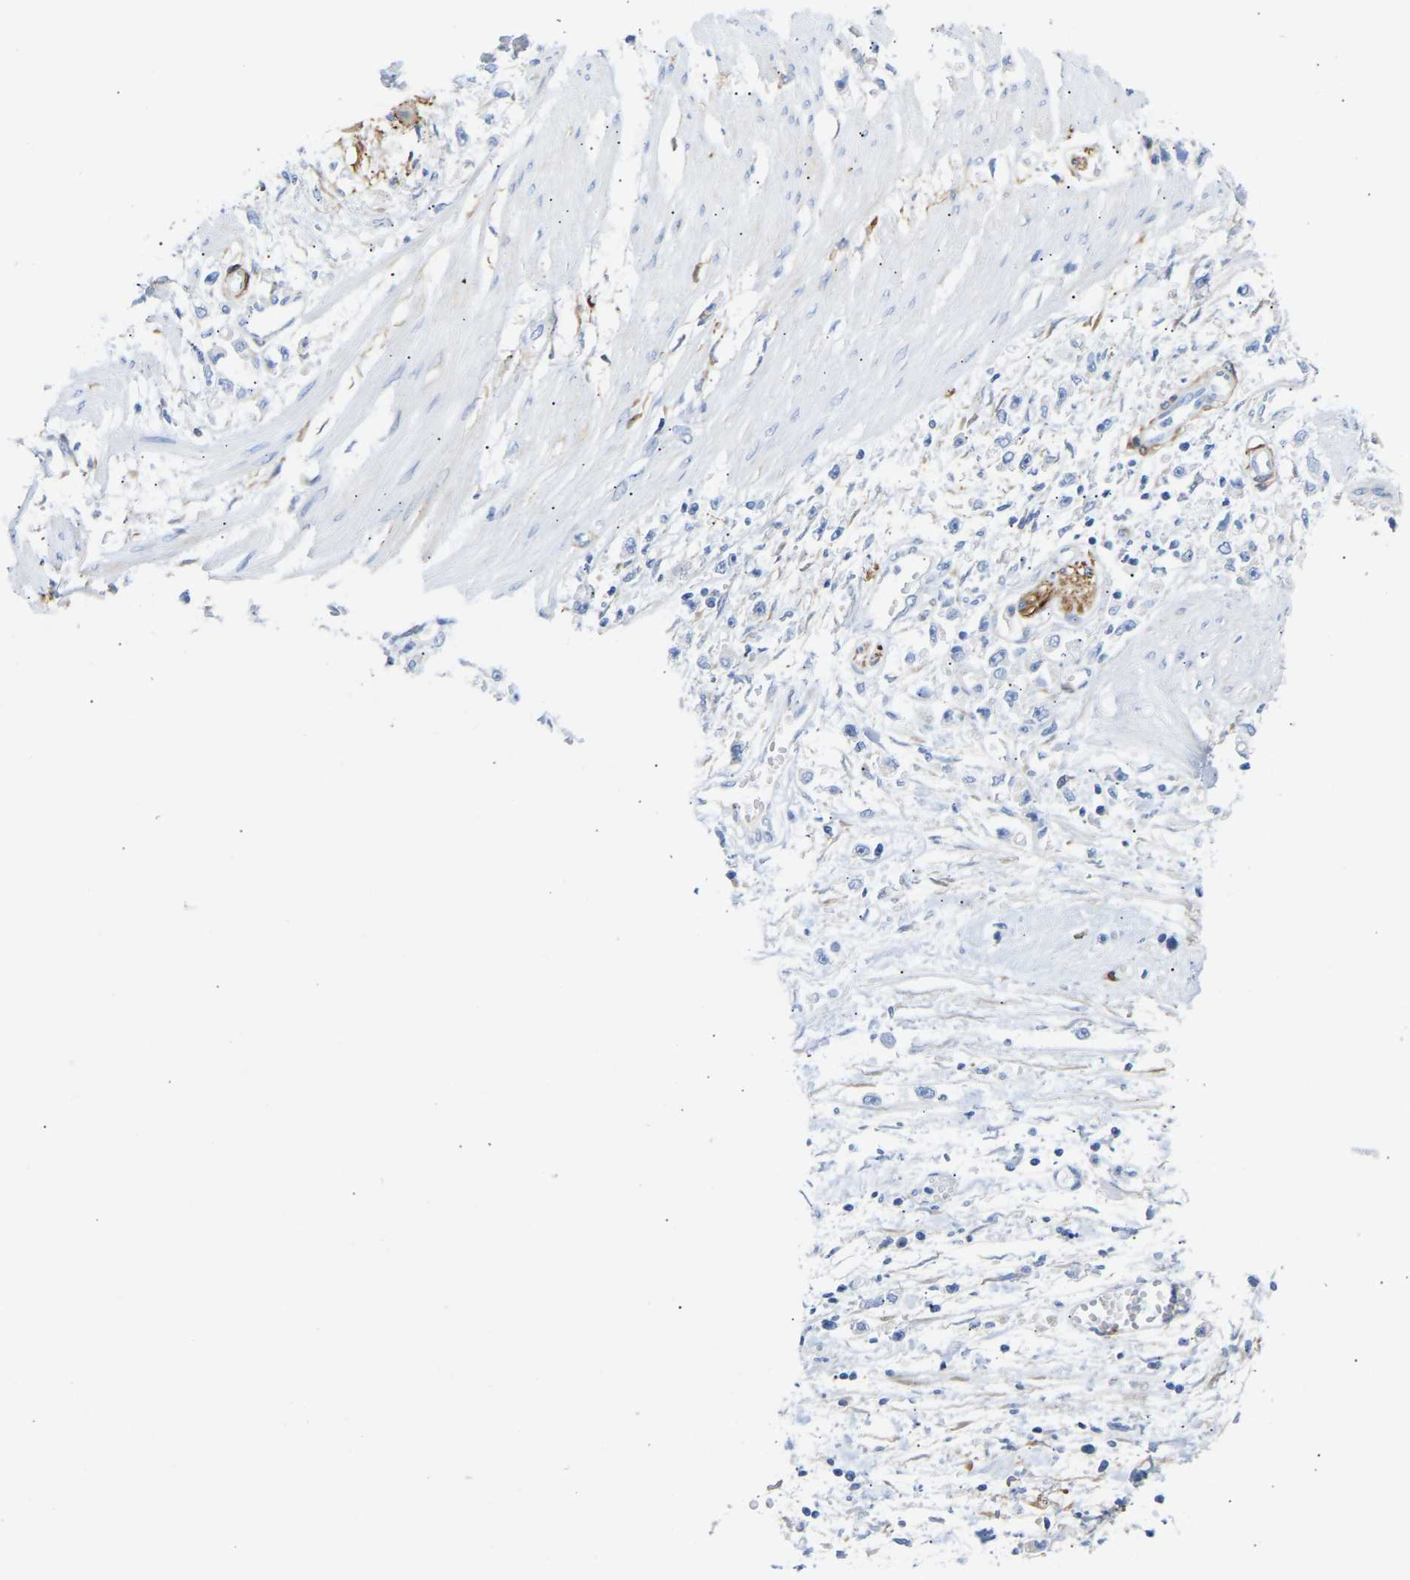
{"staining": {"intensity": "negative", "quantity": "none", "location": "none"}, "tissue": "stomach cancer", "cell_type": "Tumor cells", "image_type": "cancer", "snomed": [{"axis": "morphology", "description": "Adenocarcinoma, NOS"}, {"axis": "topography", "description": "Stomach"}], "caption": "Immunohistochemical staining of human stomach cancer (adenocarcinoma) shows no significant expression in tumor cells.", "gene": "AMPH", "patient": {"sex": "female", "age": 59}}